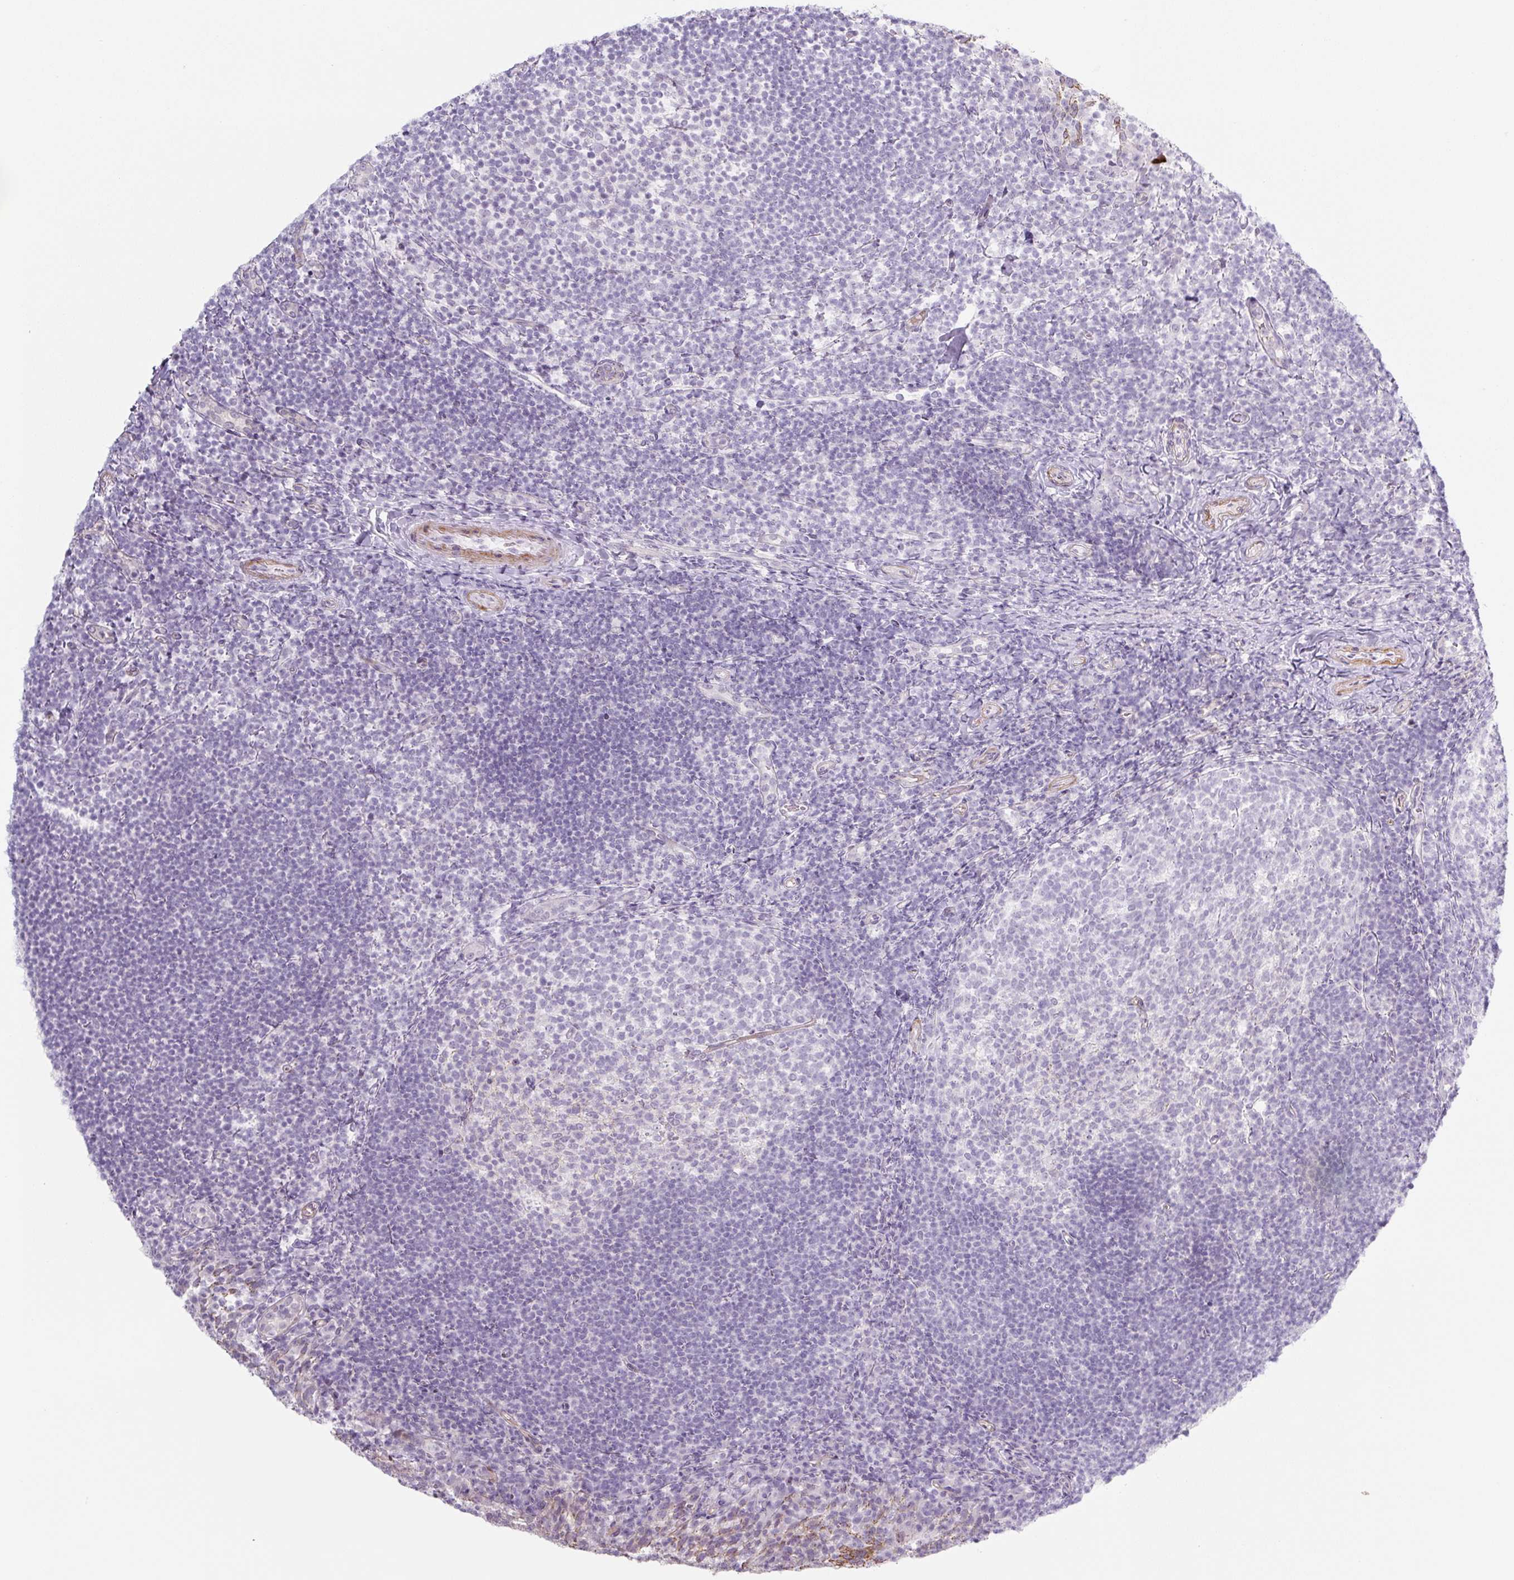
{"staining": {"intensity": "negative", "quantity": "none", "location": "none"}, "tissue": "tonsil", "cell_type": "Germinal center cells", "image_type": "normal", "snomed": [{"axis": "morphology", "description": "Normal tissue, NOS"}, {"axis": "topography", "description": "Tonsil"}], "caption": "High magnification brightfield microscopy of unremarkable tonsil stained with DAB (3,3'-diaminobenzidine) (brown) and counterstained with hematoxylin (blue): germinal center cells show no significant positivity. The staining is performed using DAB brown chromogen with nuclei counter-stained in using hematoxylin.", "gene": "PRM1", "patient": {"sex": "female", "age": 10}}